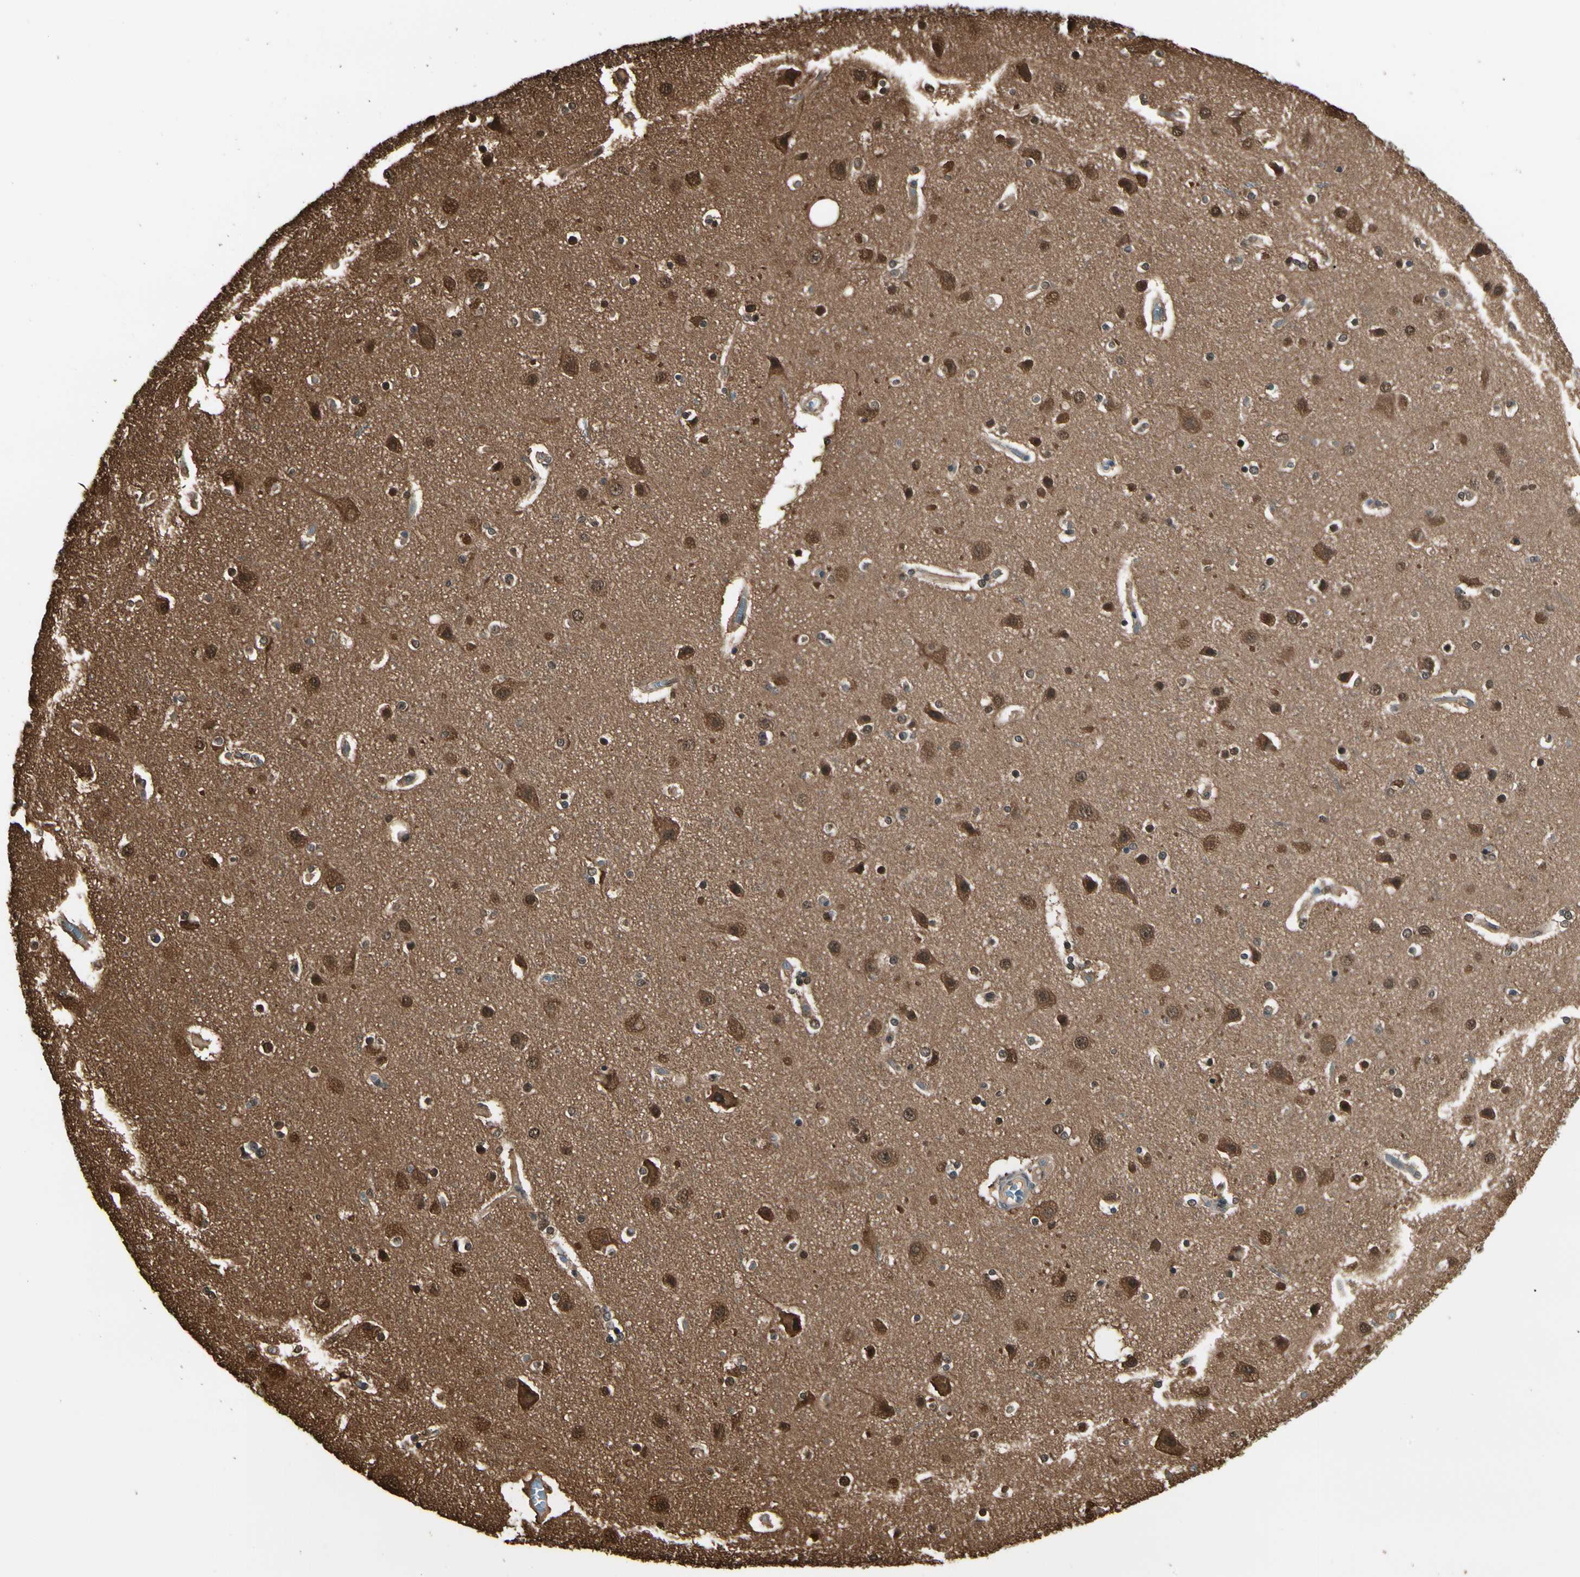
{"staining": {"intensity": "weak", "quantity": ">75%", "location": "cytoplasmic/membranous"}, "tissue": "cerebral cortex", "cell_type": "Endothelial cells", "image_type": "normal", "snomed": [{"axis": "morphology", "description": "Normal tissue, NOS"}, {"axis": "topography", "description": "Cerebral cortex"}], "caption": "Immunohistochemistry (DAB) staining of unremarkable cerebral cortex shows weak cytoplasmic/membranous protein positivity in about >75% of endothelial cells.", "gene": "YWHAE", "patient": {"sex": "female", "age": 54}}